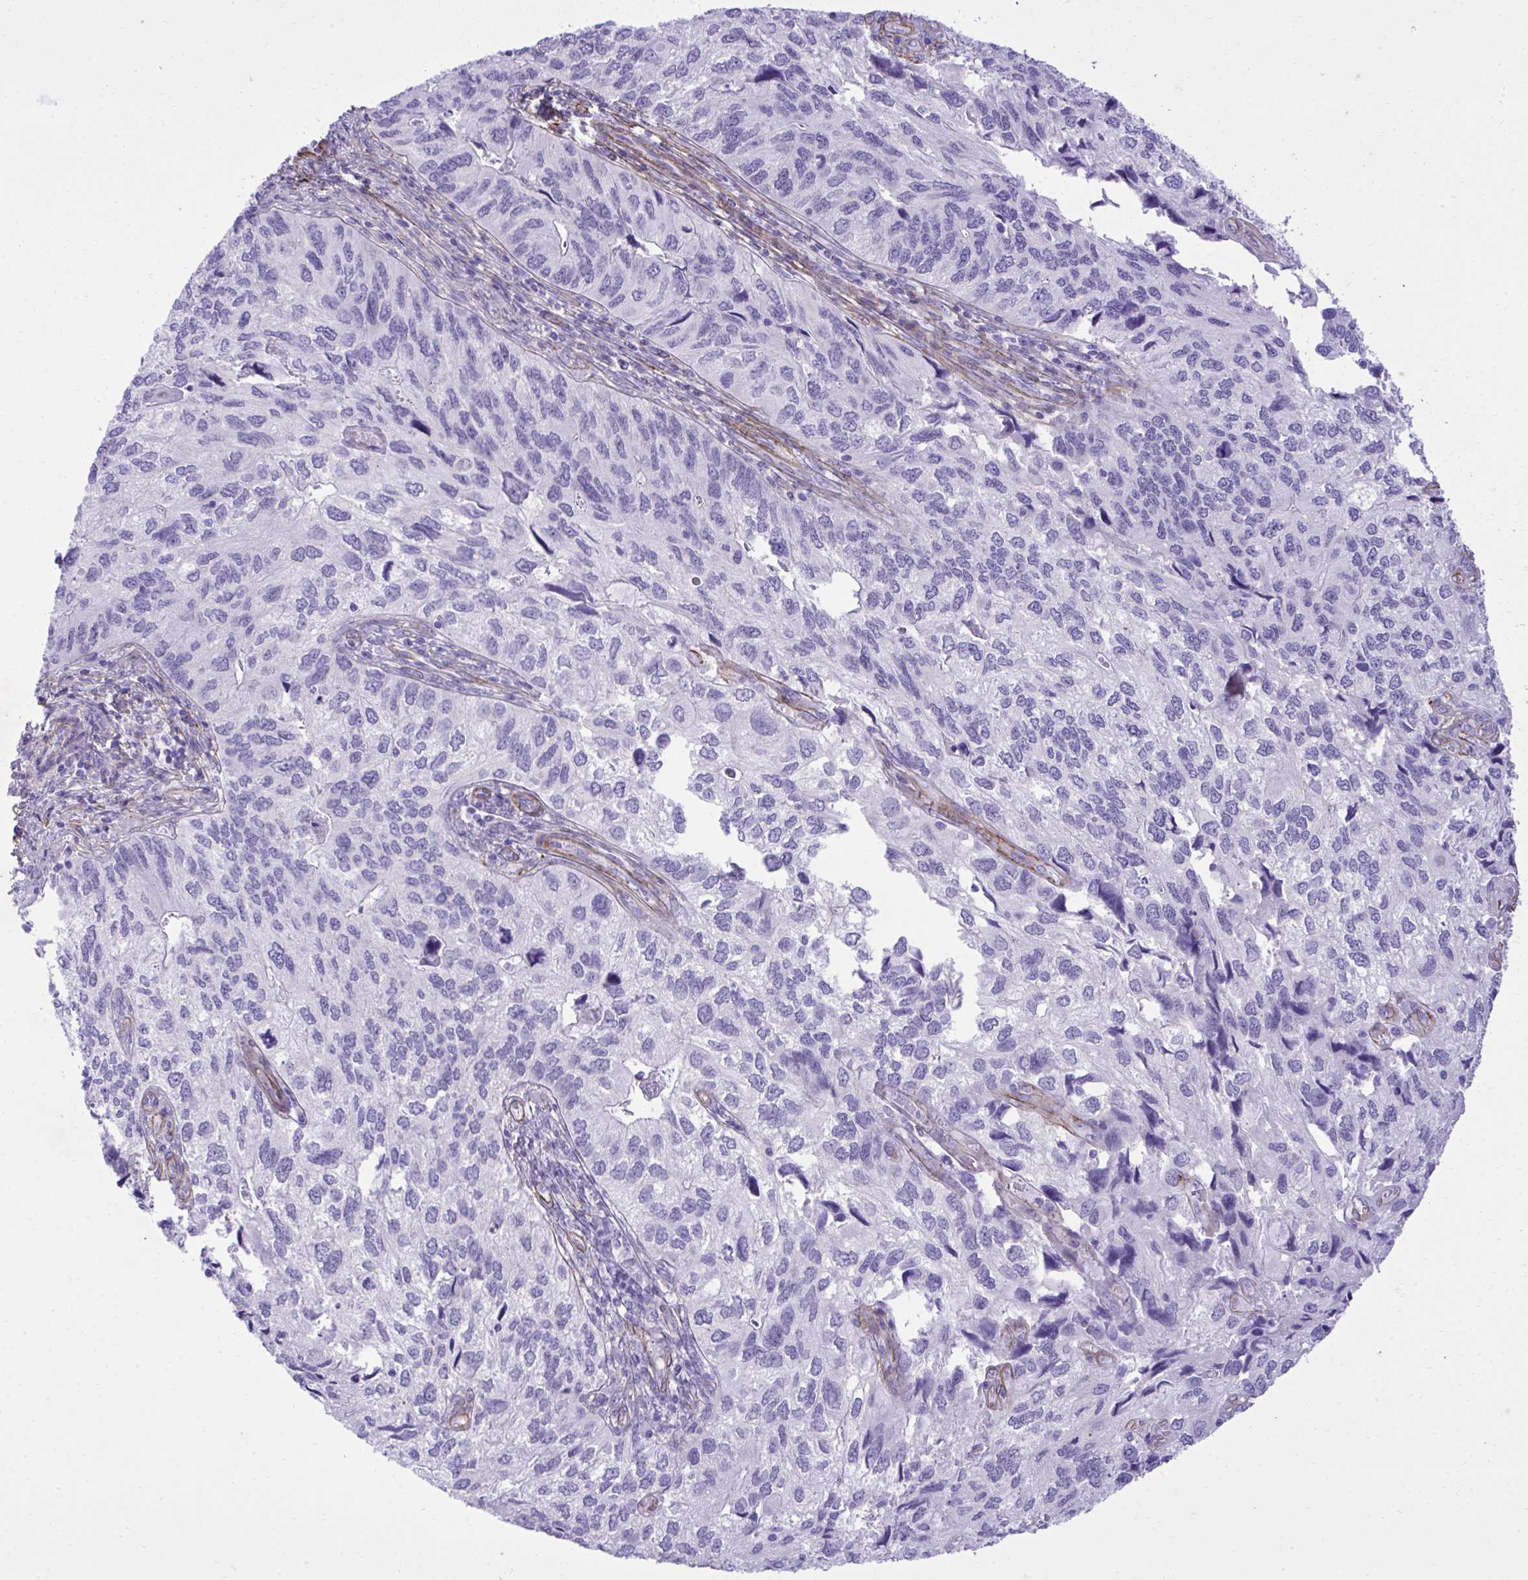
{"staining": {"intensity": "negative", "quantity": "none", "location": "none"}, "tissue": "endometrial cancer", "cell_type": "Tumor cells", "image_type": "cancer", "snomed": [{"axis": "morphology", "description": "Carcinoma, NOS"}, {"axis": "topography", "description": "Uterus"}], "caption": "DAB (3,3'-diaminobenzidine) immunohistochemical staining of carcinoma (endometrial) exhibits no significant expression in tumor cells.", "gene": "PITPNM3", "patient": {"sex": "female", "age": 76}}